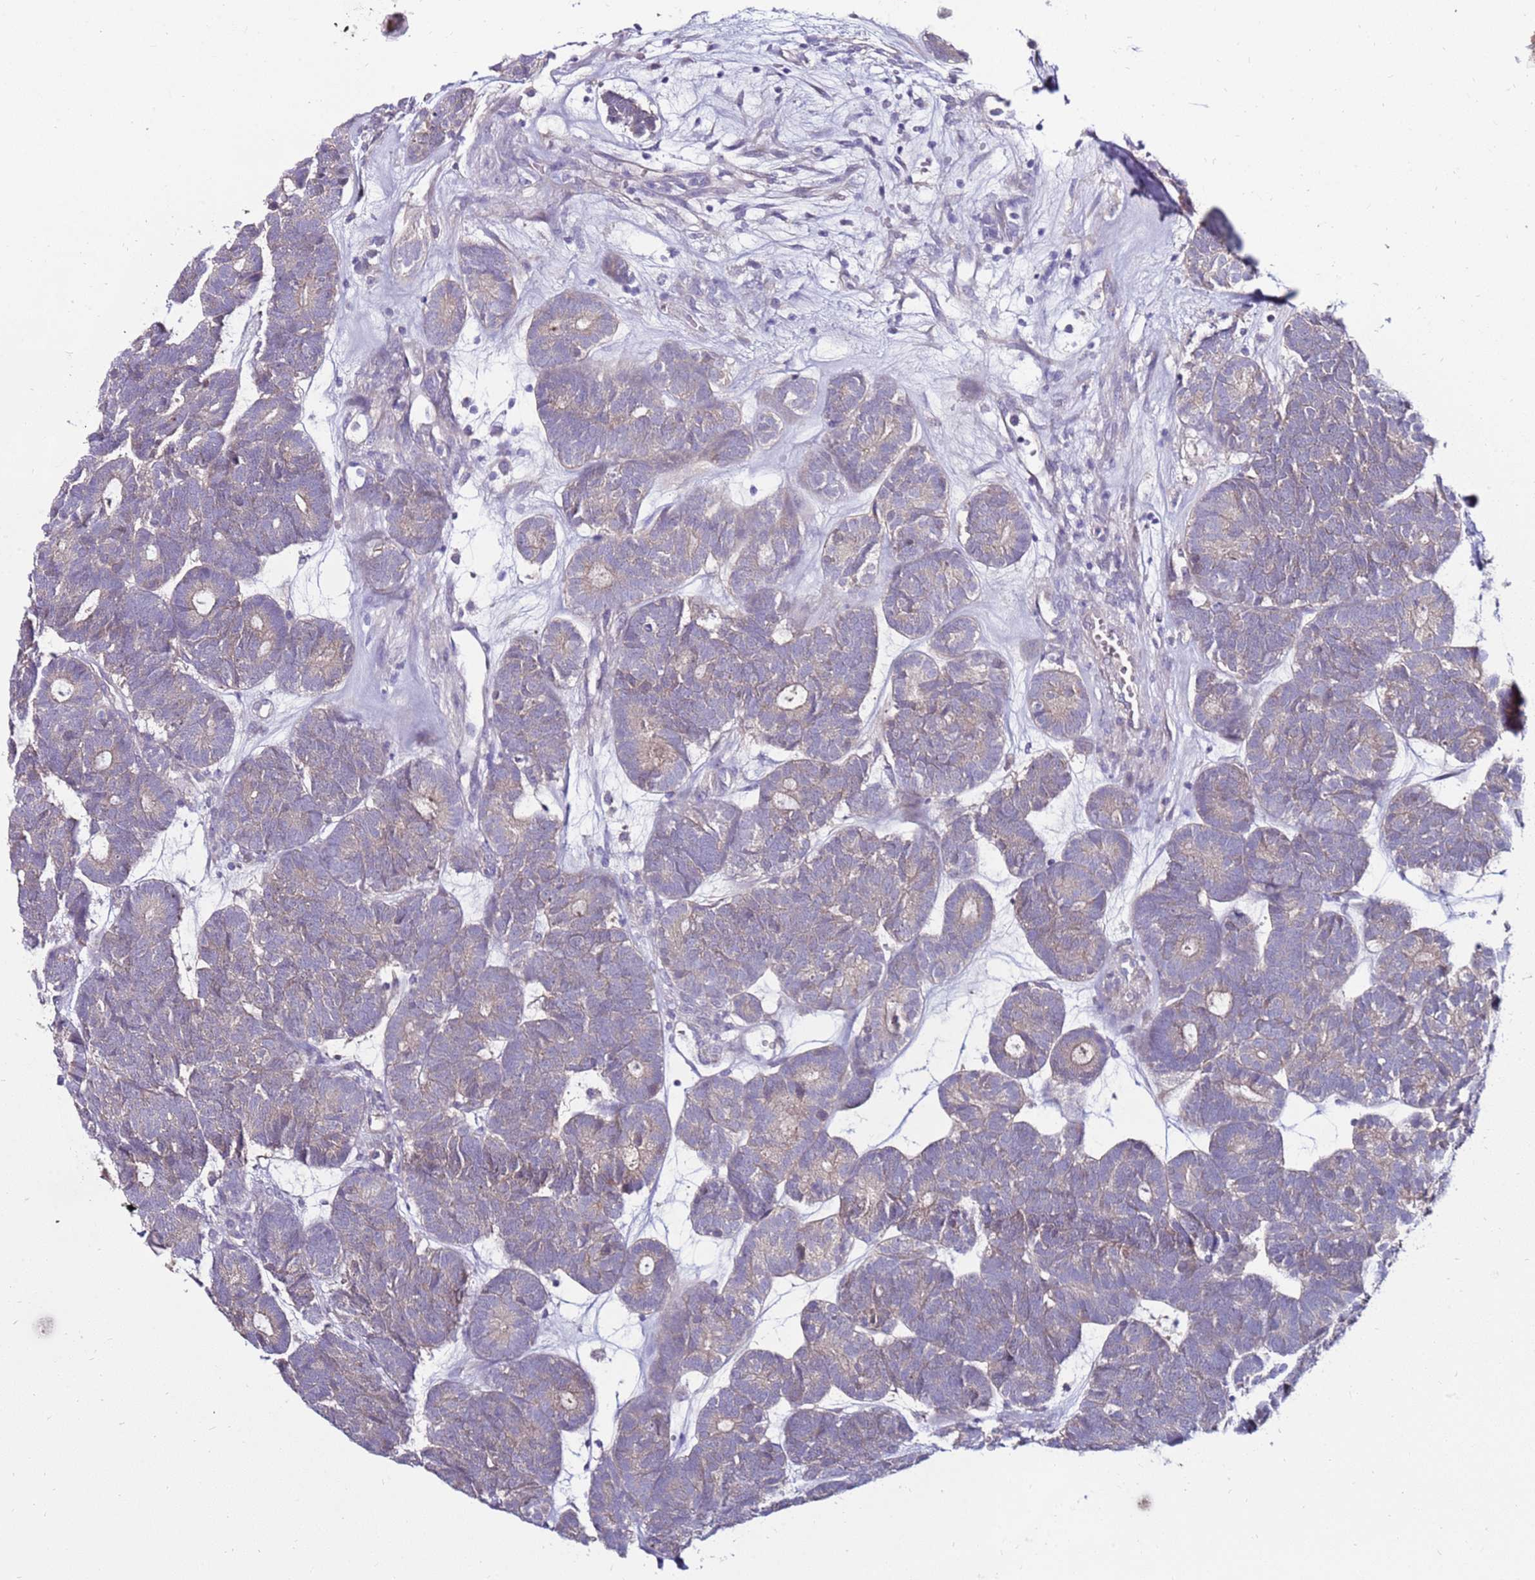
{"staining": {"intensity": "weak", "quantity": "<25%", "location": "cytoplasmic/membranous"}, "tissue": "head and neck cancer", "cell_type": "Tumor cells", "image_type": "cancer", "snomed": [{"axis": "morphology", "description": "Adenocarcinoma, NOS"}, {"axis": "topography", "description": "Head-Neck"}], "caption": "Head and neck adenocarcinoma stained for a protein using immunohistochemistry shows no staining tumor cells.", "gene": "GPN3", "patient": {"sex": "female", "age": 81}}